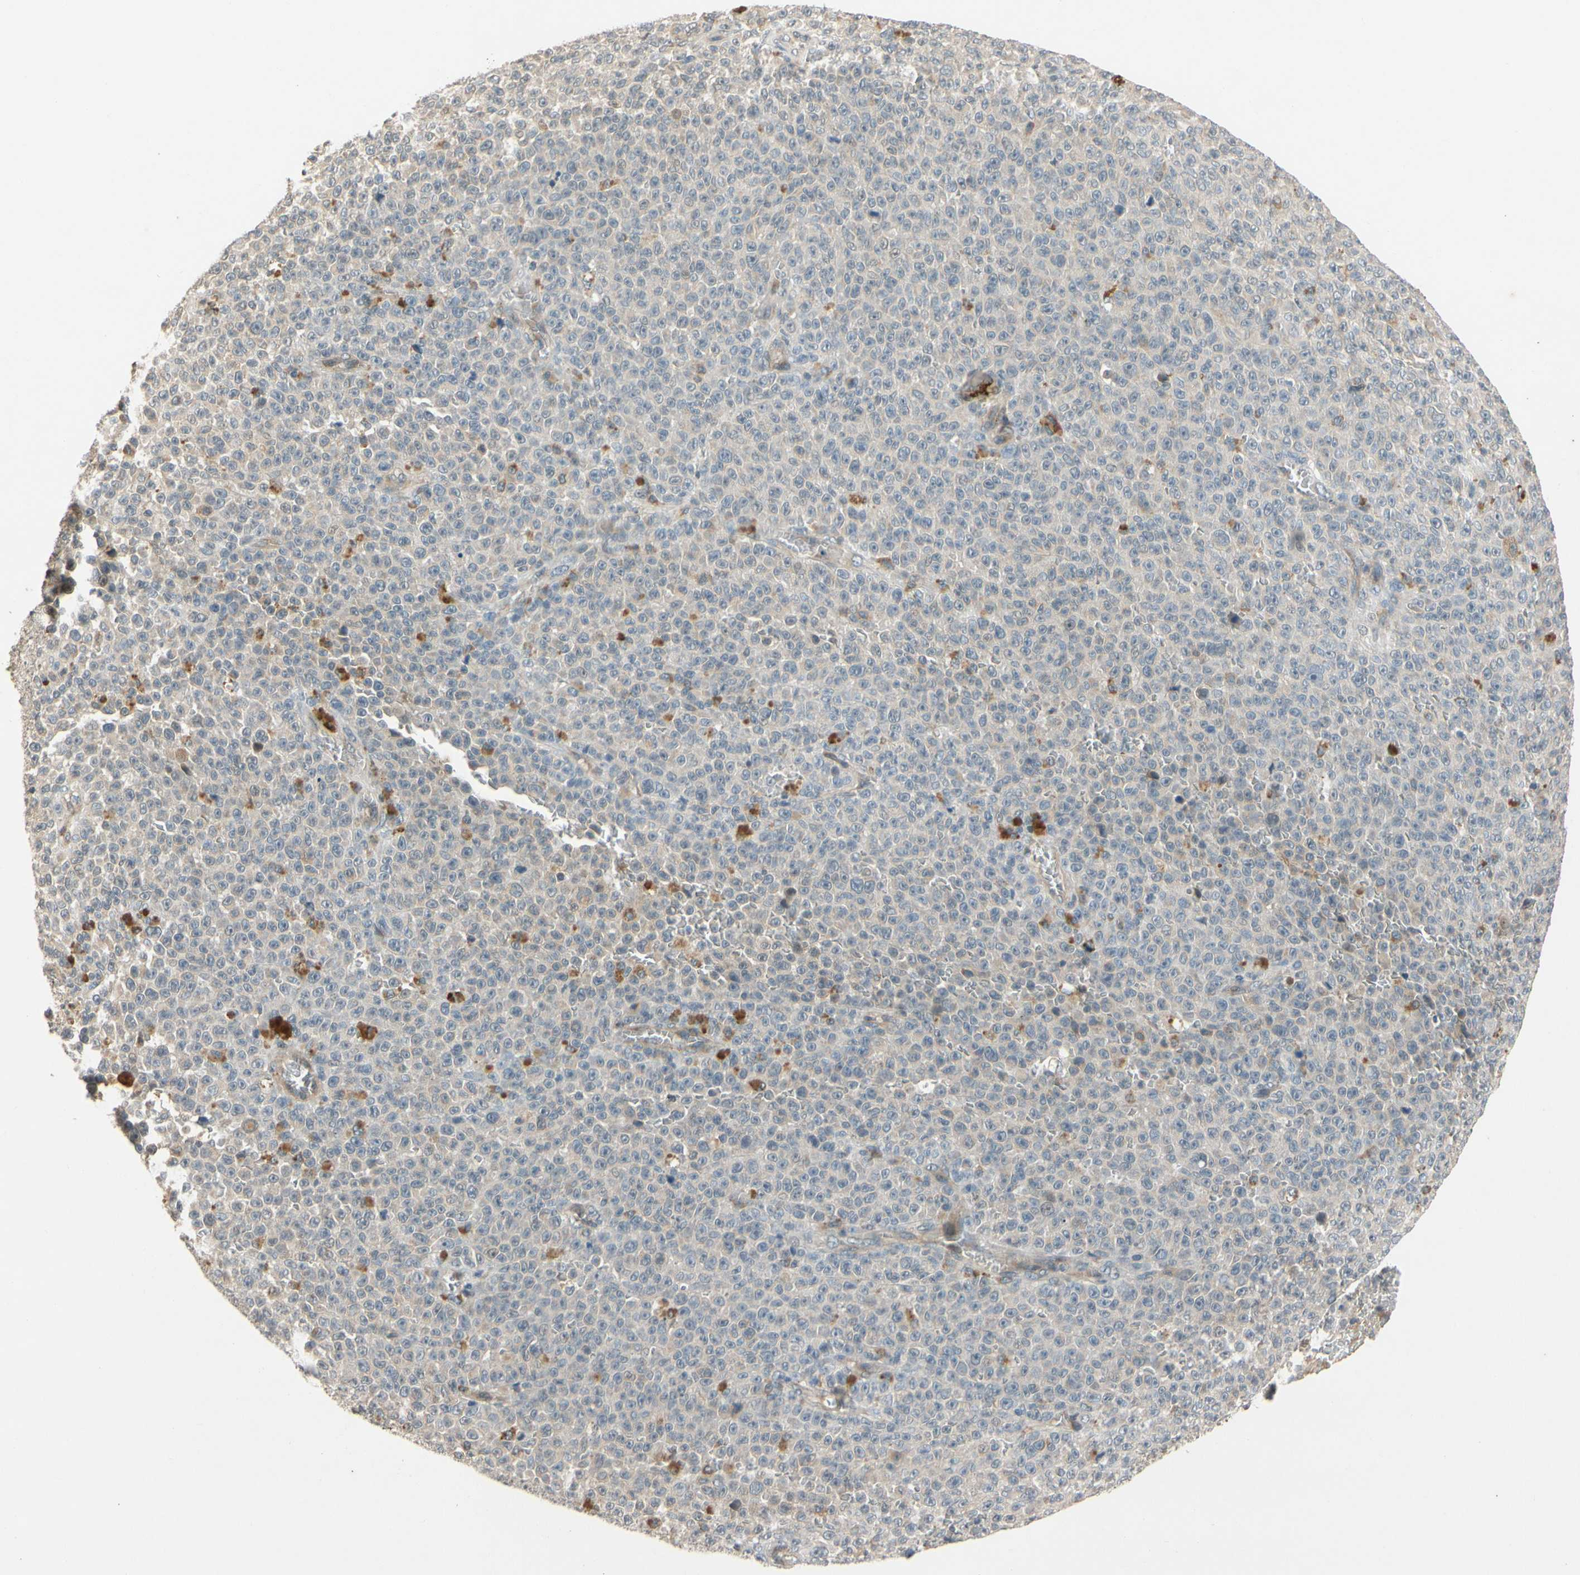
{"staining": {"intensity": "weak", "quantity": ">75%", "location": "cytoplasmic/membranous"}, "tissue": "melanoma", "cell_type": "Tumor cells", "image_type": "cancer", "snomed": [{"axis": "morphology", "description": "Malignant melanoma, NOS"}, {"axis": "topography", "description": "Skin"}], "caption": "This is a micrograph of immunohistochemistry (IHC) staining of malignant melanoma, which shows weak expression in the cytoplasmic/membranous of tumor cells.", "gene": "ATP2C1", "patient": {"sex": "female", "age": 82}}